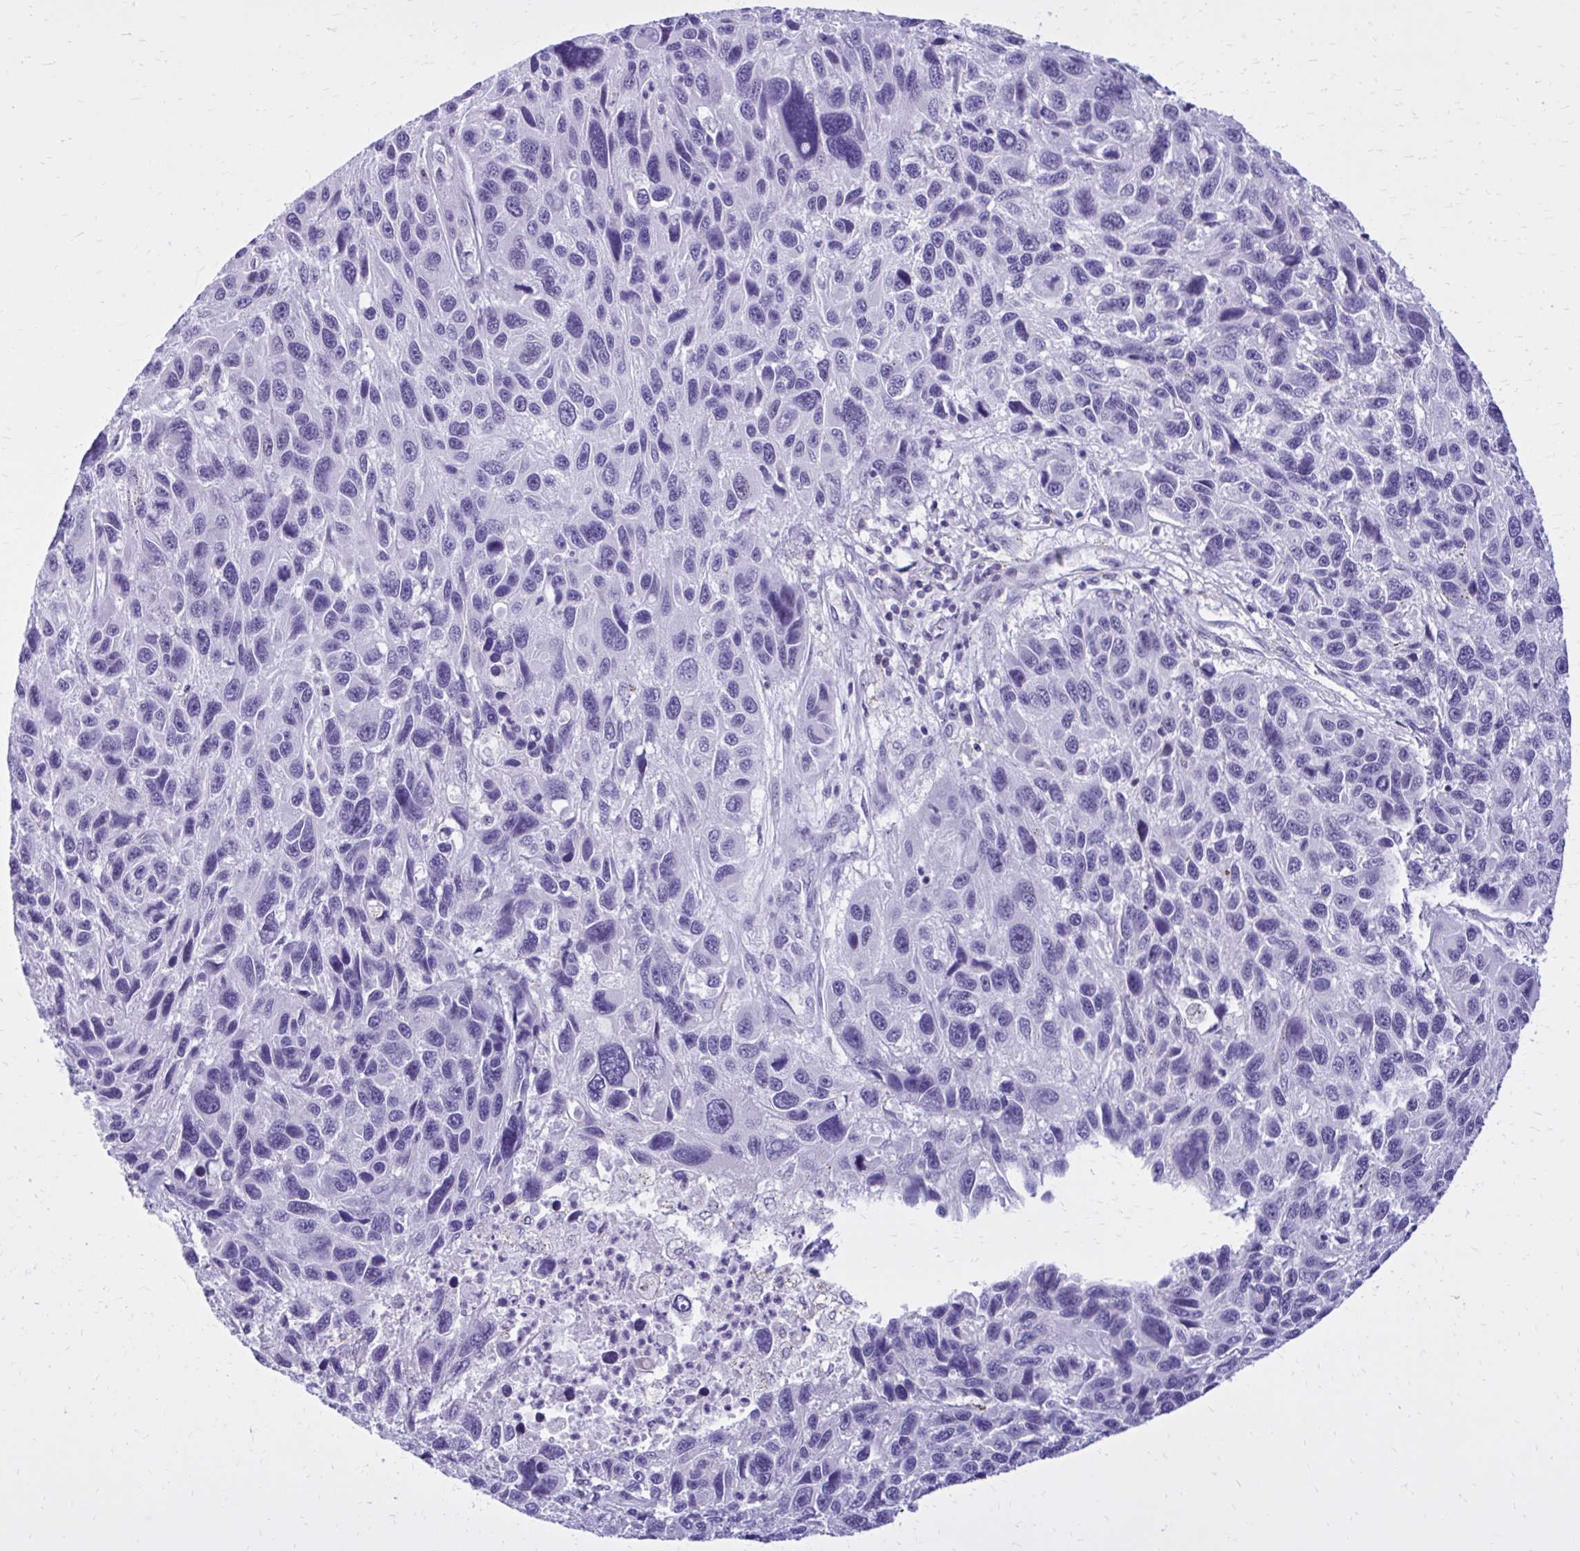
{"staining": {"intensity": "negative", "quantity": "none", "location": "none"}, "tissue": "melanoma", "cell_type": "Tumor cells", "image_type": "cancer", "snomed": [{"axis": "morphology", "description": "Malignant melanoma, NOS"}, {"axis": "topography", "description": "Skin"}], "caption": "A photomicrograph of melanoma stained for a protein displays no brown staining in tumor cells.", "gene": "RASL11B", "patient": {"sex": "male", "age": 53}}